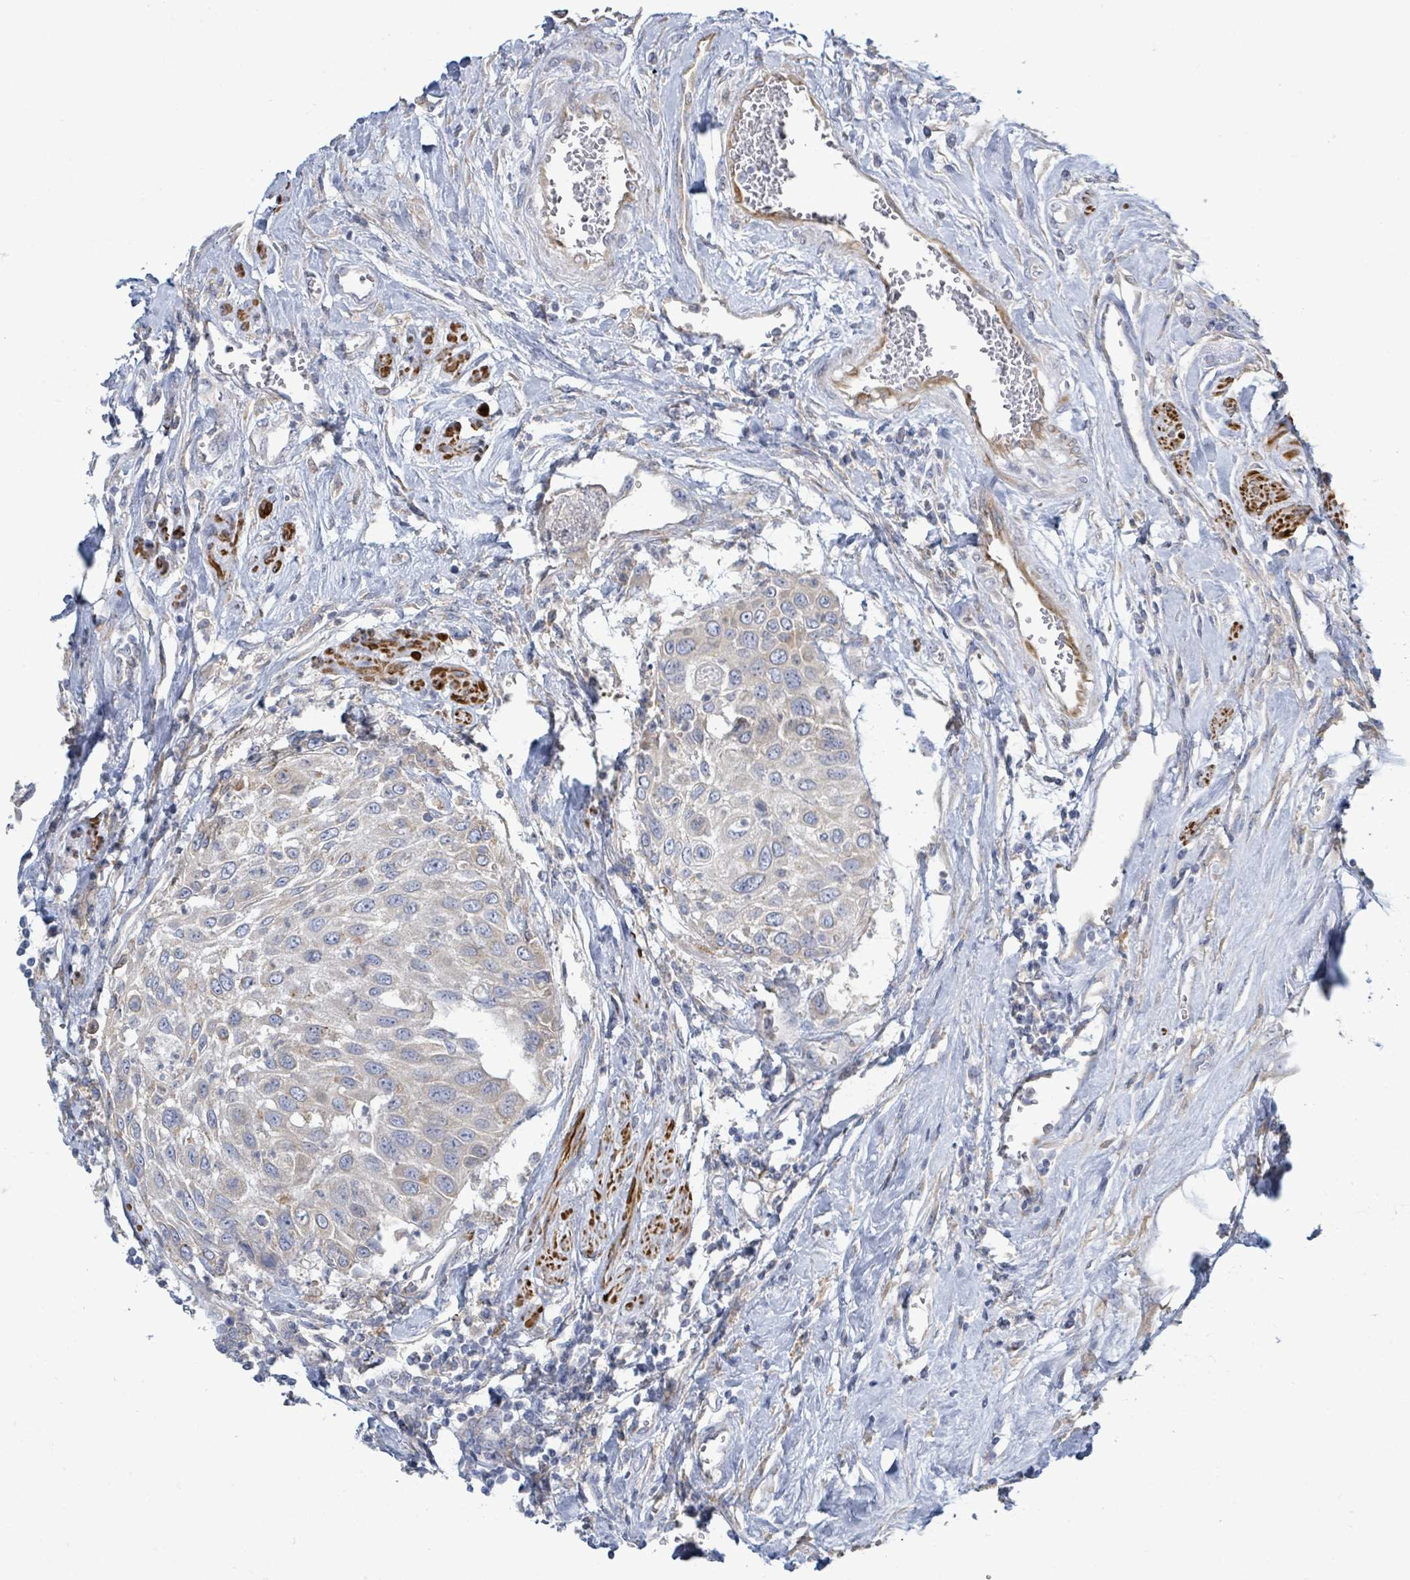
{"staining": {"intensity": "weak", "quantity": "<25%", "location": "cytoplasmic/membranous"}, "tissue": "urothelial cancer", "cell_type": "Tumor cells", "image_type": "cancer", "snomed": [{"axis": "morphology", "description": "Urothelial carcinoma, High grade"}, {"axis": "topography", "description": "Urinary bladder"}], "caption": "An immunohistochemistry (IHC) image of high-grade urothelial carcinoma is shown. There is no staining in tumor cells of high-grade urothelial carcinoma.", "gene": "SIRPB1", "patient": {"sex": "female", "age": 79}}